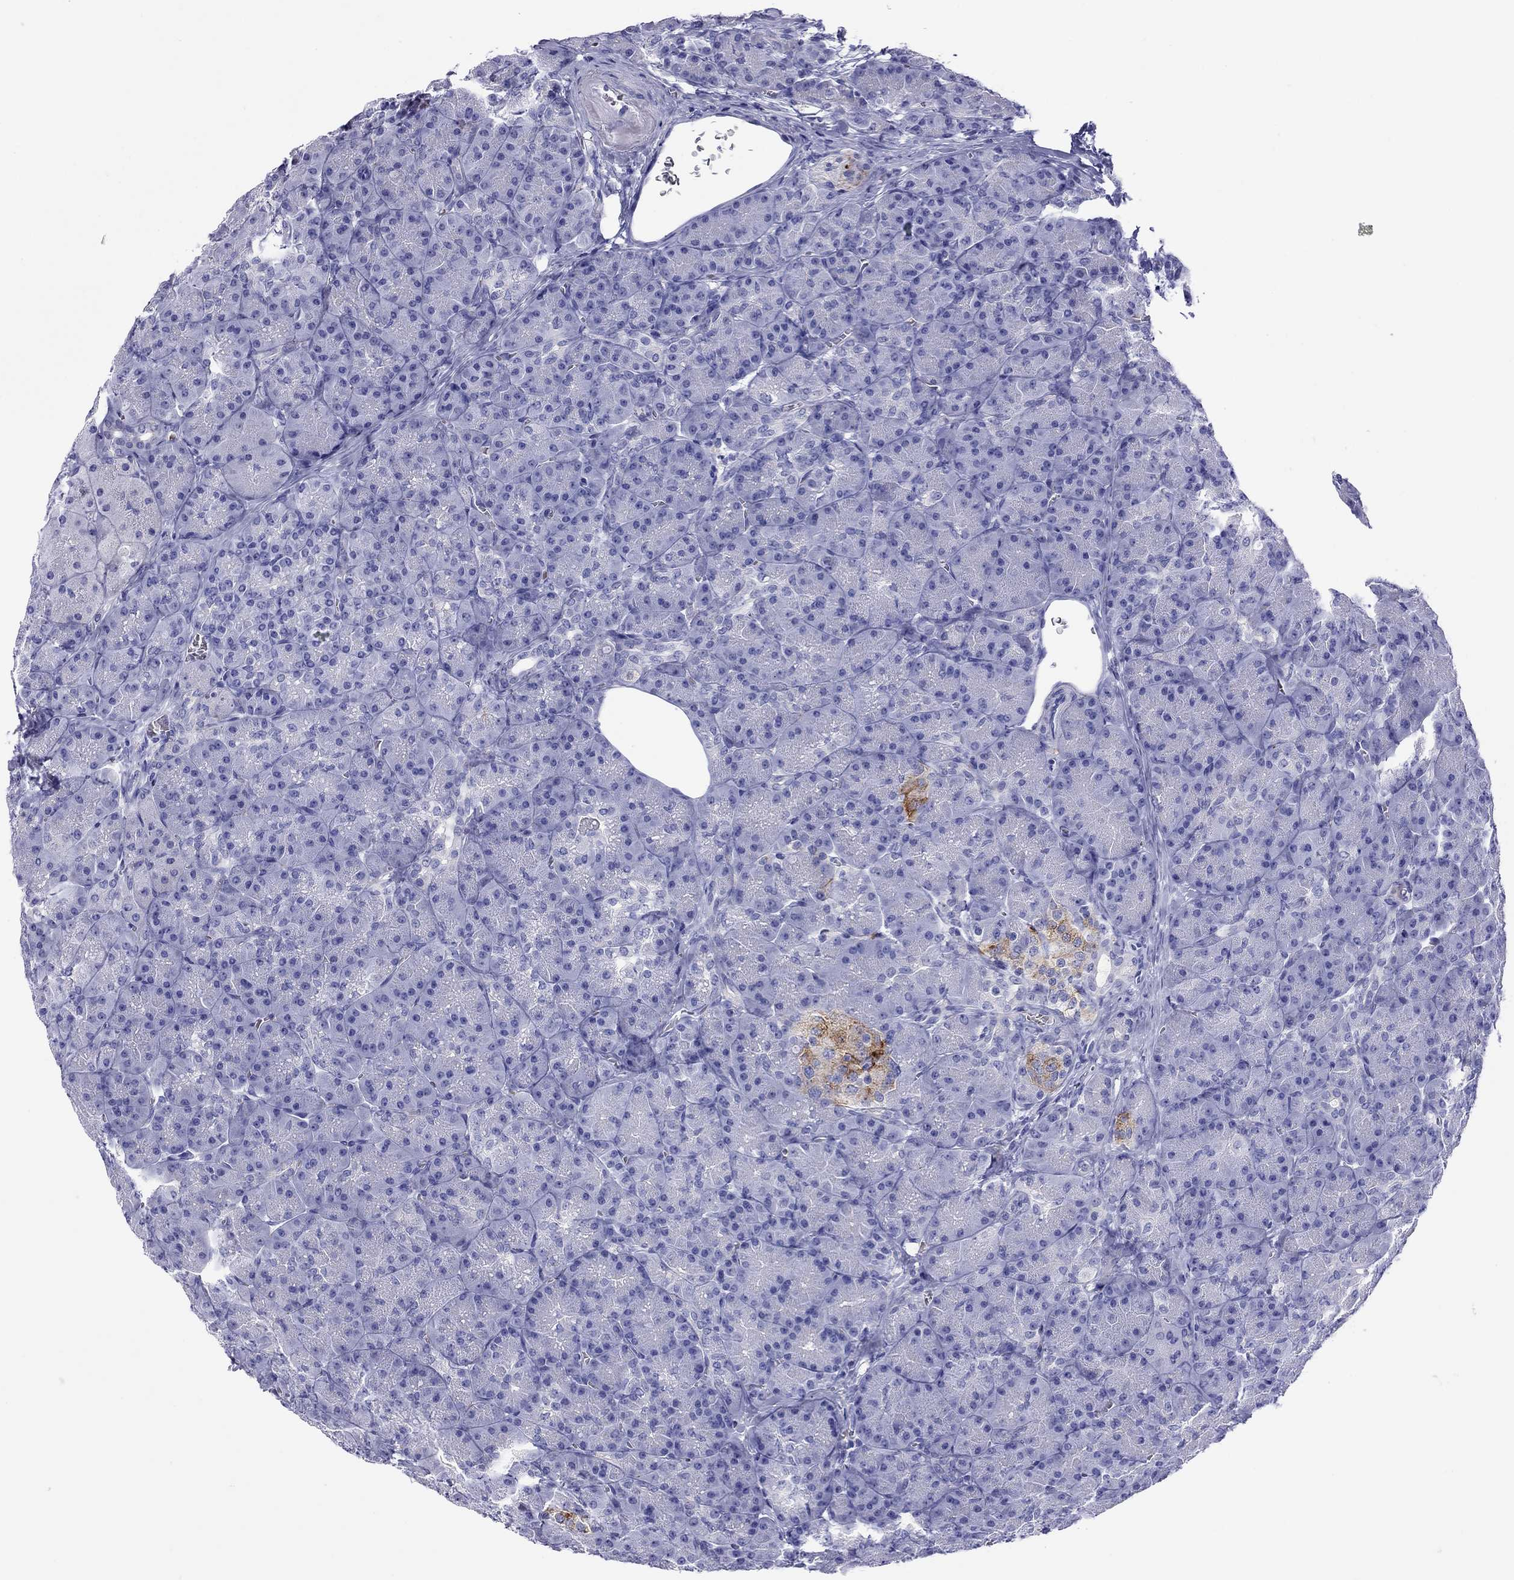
{"staining": {"intensity": "negative", "quantity": "none", "location": "none"}, "tissue": "pancreas", "cell_type": "Exocrine glandular cells", "image_type": "normal", "snomed": [{"axis": "morphology", "description": "Normal tissue, NOS"}, {"axis": "topography", "description": "Pancreas"}], "caption": "A high-resolution histopathology image shows immunohistochemistry (IHC) staining of normal pancreas, which reveals no significant expression in exocrine glandular cells. Nuclei are stained in blue.", "gene": "PTPRN", "patient": {"sex": "male", "age": 57}}